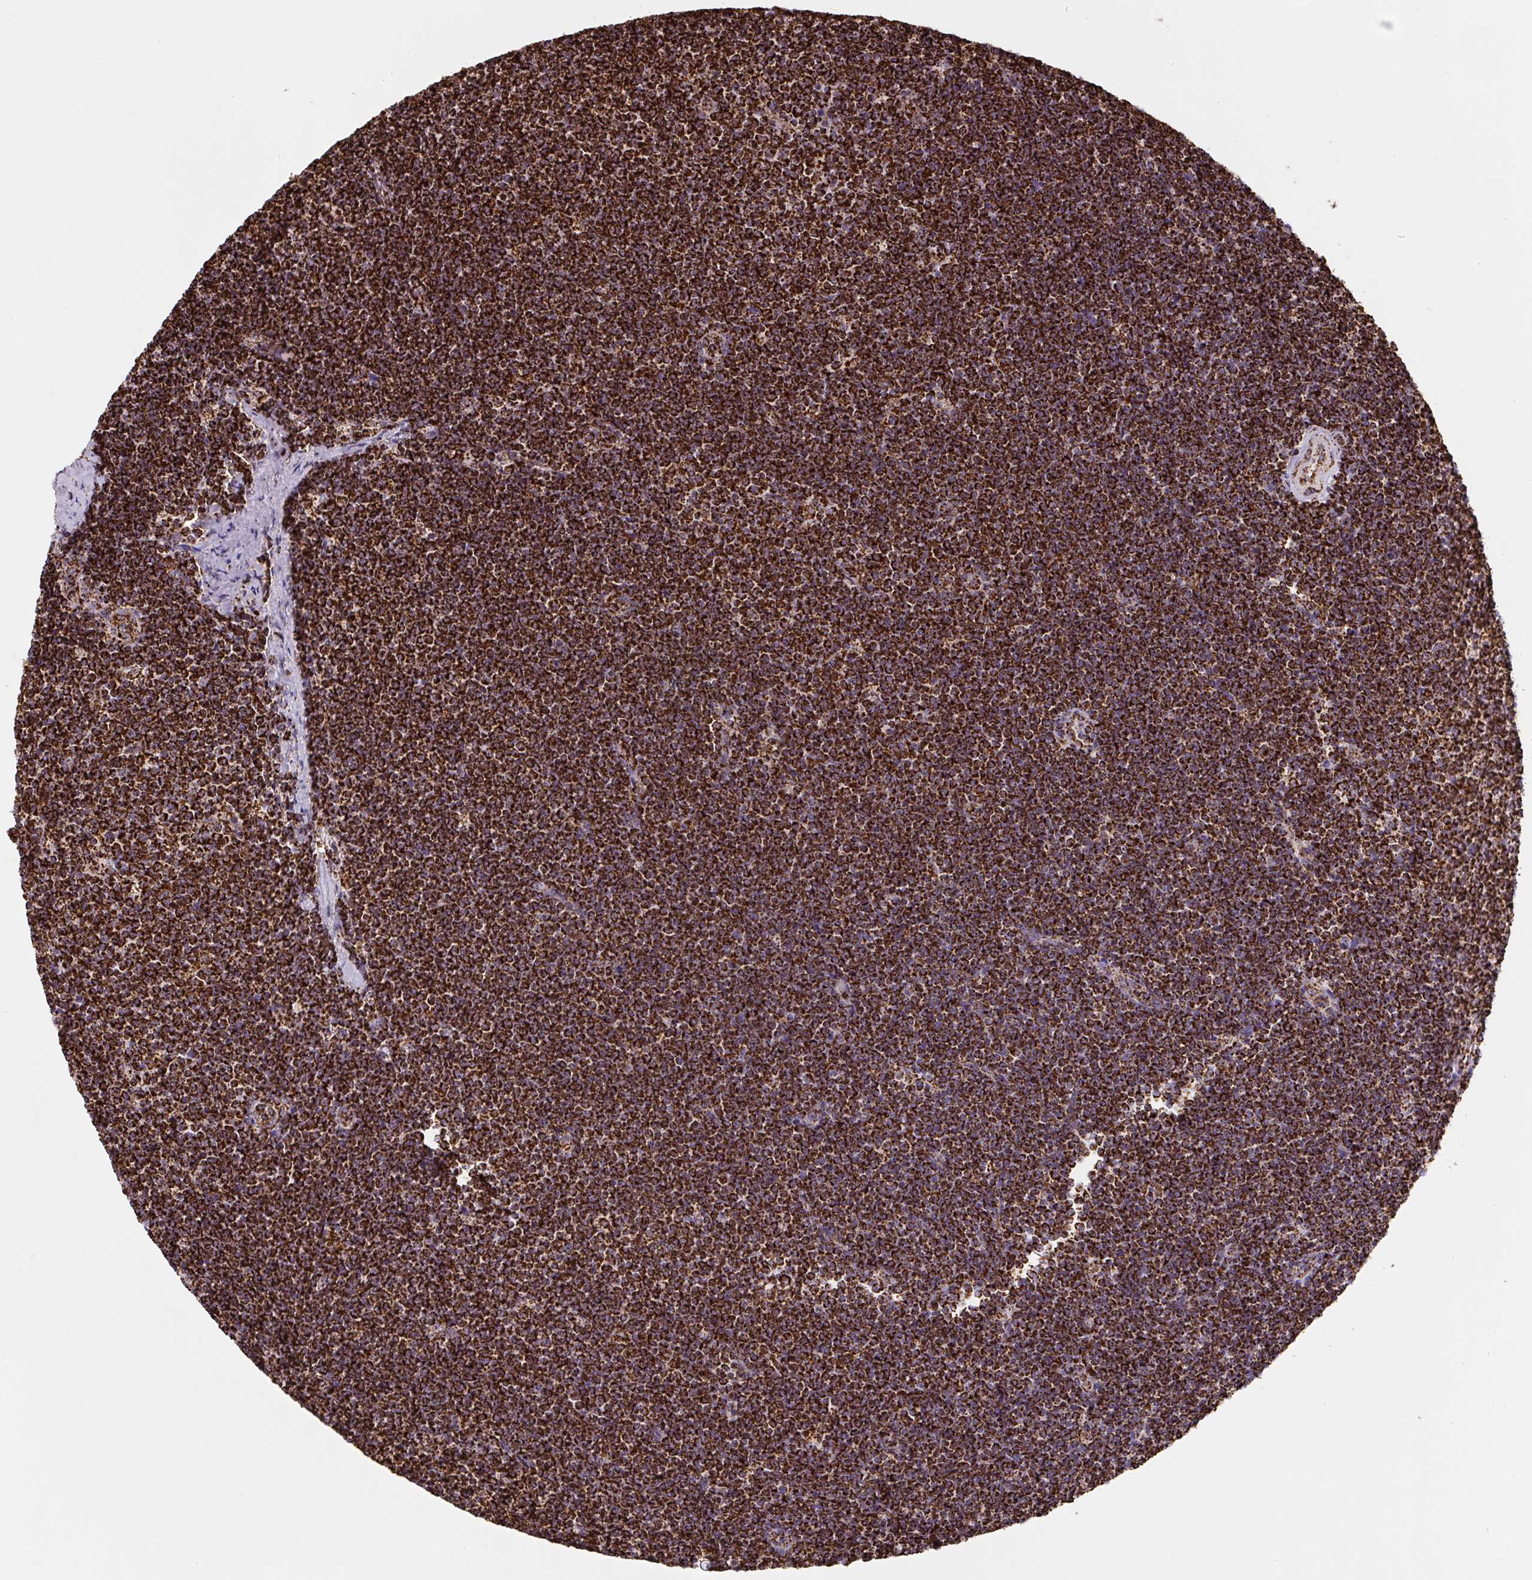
{"staining": {"intensity": "strong", "quantity": ">75%", "location": "cytoplasmic/membranous"}, "tissue": "lymphoma", "cell_type": "Tumor cells", "image_type": "cancer", "snomed": [{"axis": "morphology", "description": "Malignant lymphoma, non-Hodgkin's type, Low grade"}, {"axis": "topography", "description": "Lymph node"}], "caption": "Malignant lymphoma, non-Hodgkin's type (low-grade) tissue exhibits strong cytoplasmic/membranous expression in approximately >75% of tumor cells The protein of interest is shown in brown color, while the nuclei are stained blue.", "gene": "ATP5F1A", "patient": {"sex": "male", "age": 48}}